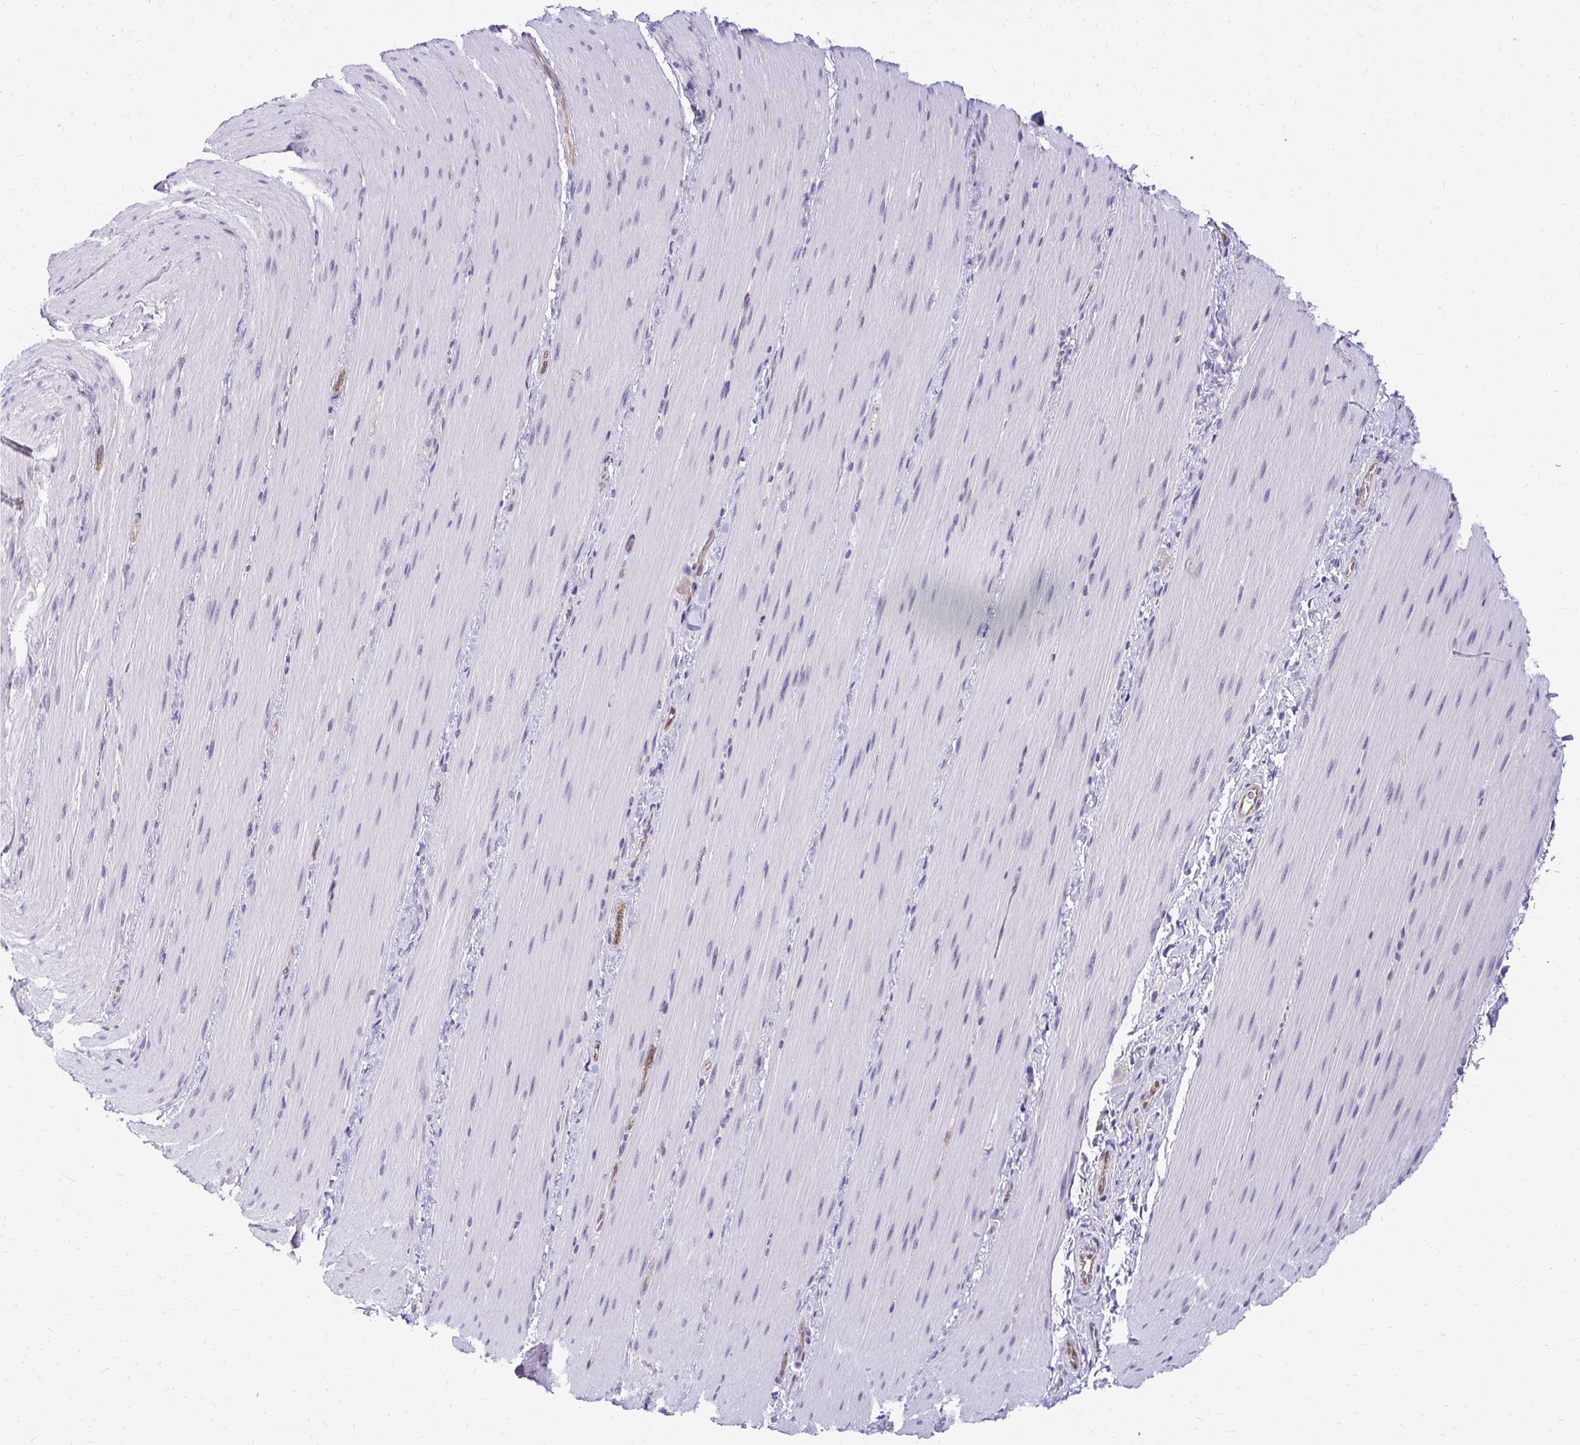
{"staining": {"intensity": "negative", "quantity": "none", "location": "none"}, "tissue": "smooth muscle", "cell_type": "Smooth muscle cells", "image_type": "normal", "snomed": [{"axis": "morphology", "description": "Normal tissue, NOS"}, {"axis": "topography", "description": "Smooth muscle"}, {"axis": "topography", "description": "Colon"}], "caption": "This is an IHC micrograph of normal smooth muscle. There is no staining in smooth muscle cells.", "gene": "NIFK", "patient": {"sex": "male", "age": 73}}